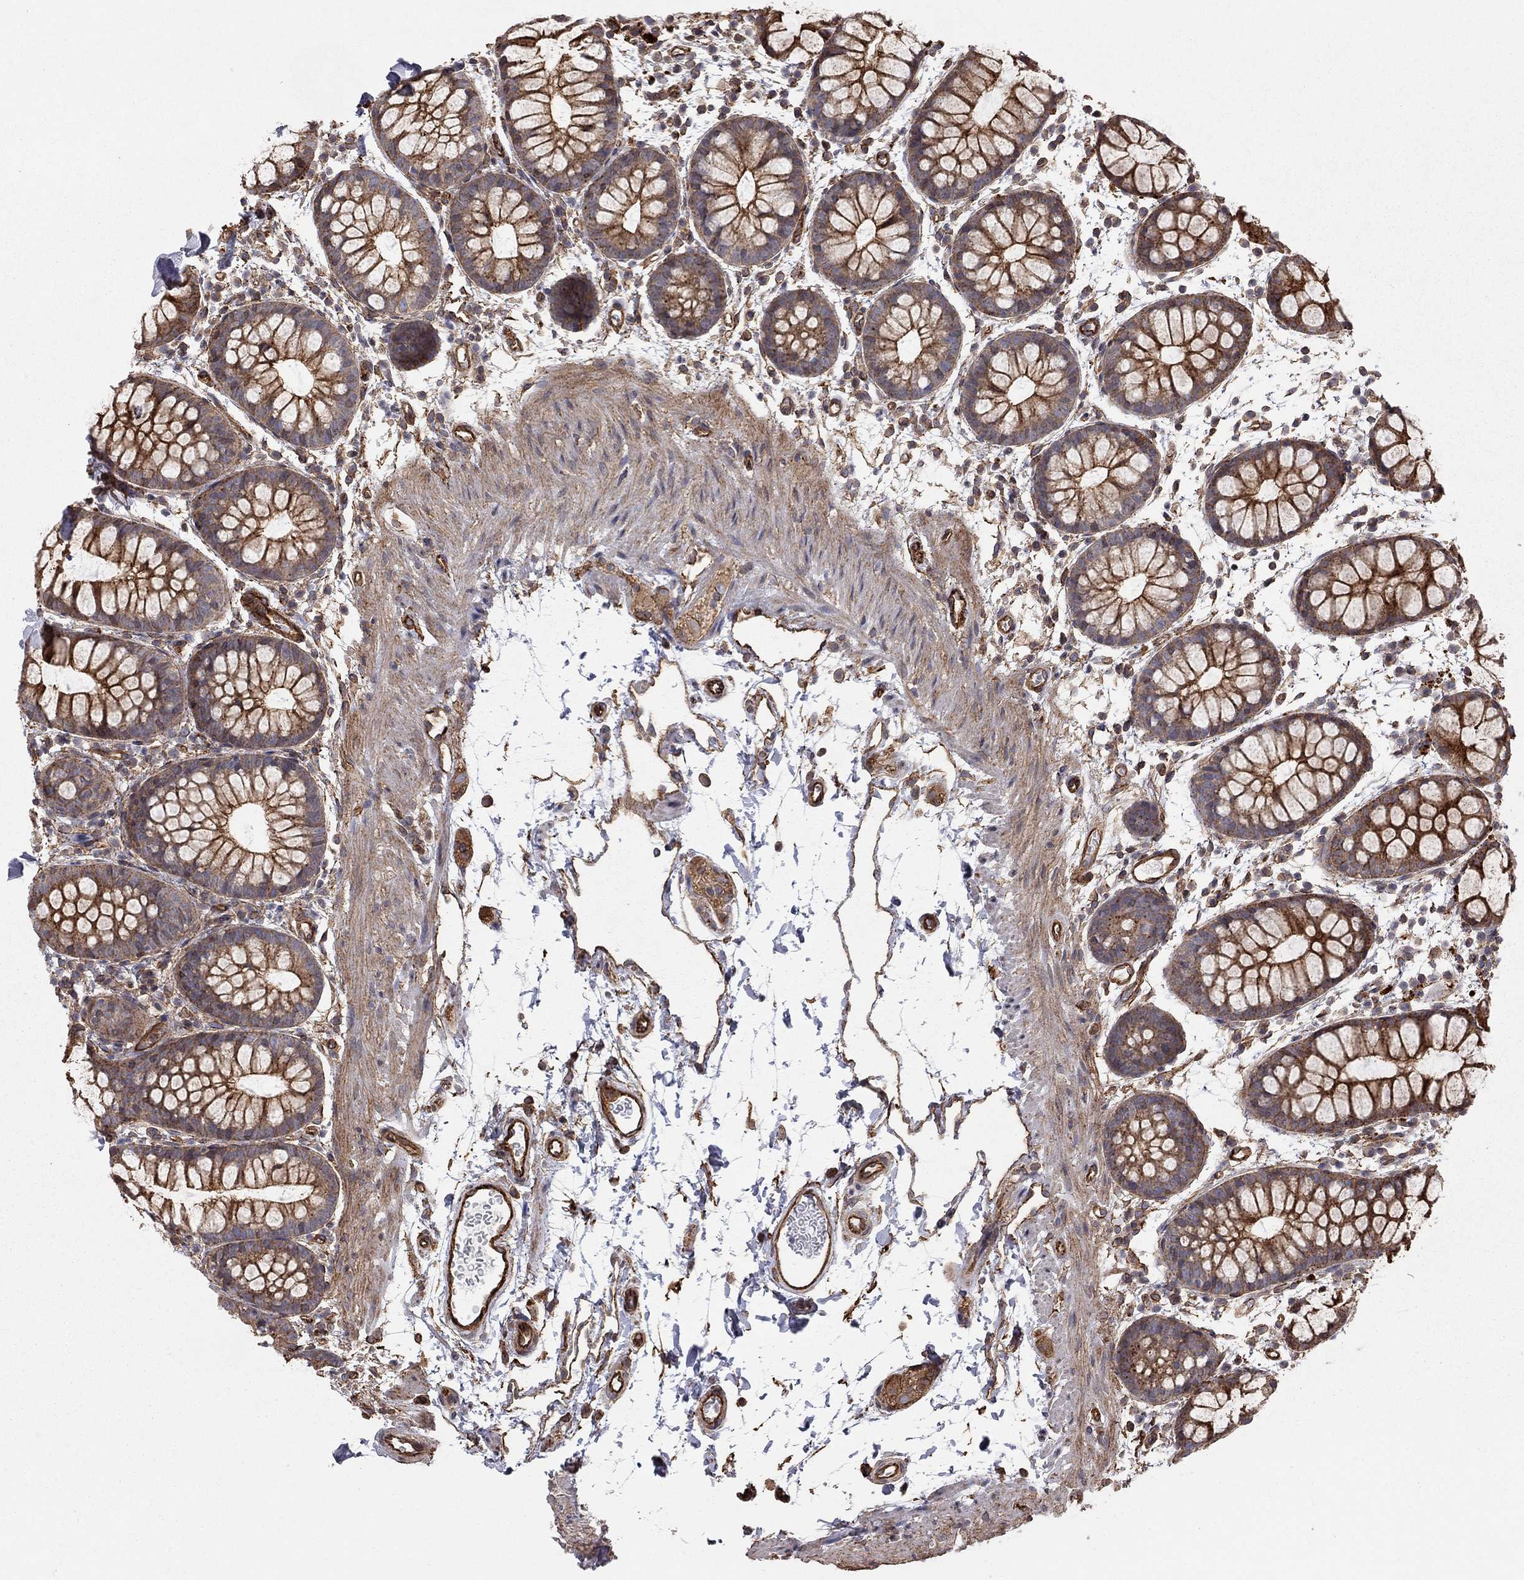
{"staining": {"intensity": "strong", "quantity": ">75%", "location": "cytoplasmic/membranous"}, "tissue": "rectum", "cell_type": "Glandular cells", "image_type": "normal", "snomed": [{"axis": "morphology", "description": "Normal tissue, NOS"}, {"axis": "topography", "description": "Rectum"}], "caption": "Human rectum stained with a brown dye exhibits strong cytoplasmic/membranous positive expression in about >75% of glandular cells.", "gene": "RASEF", "patient": {"sex": "male", "age": 57}}